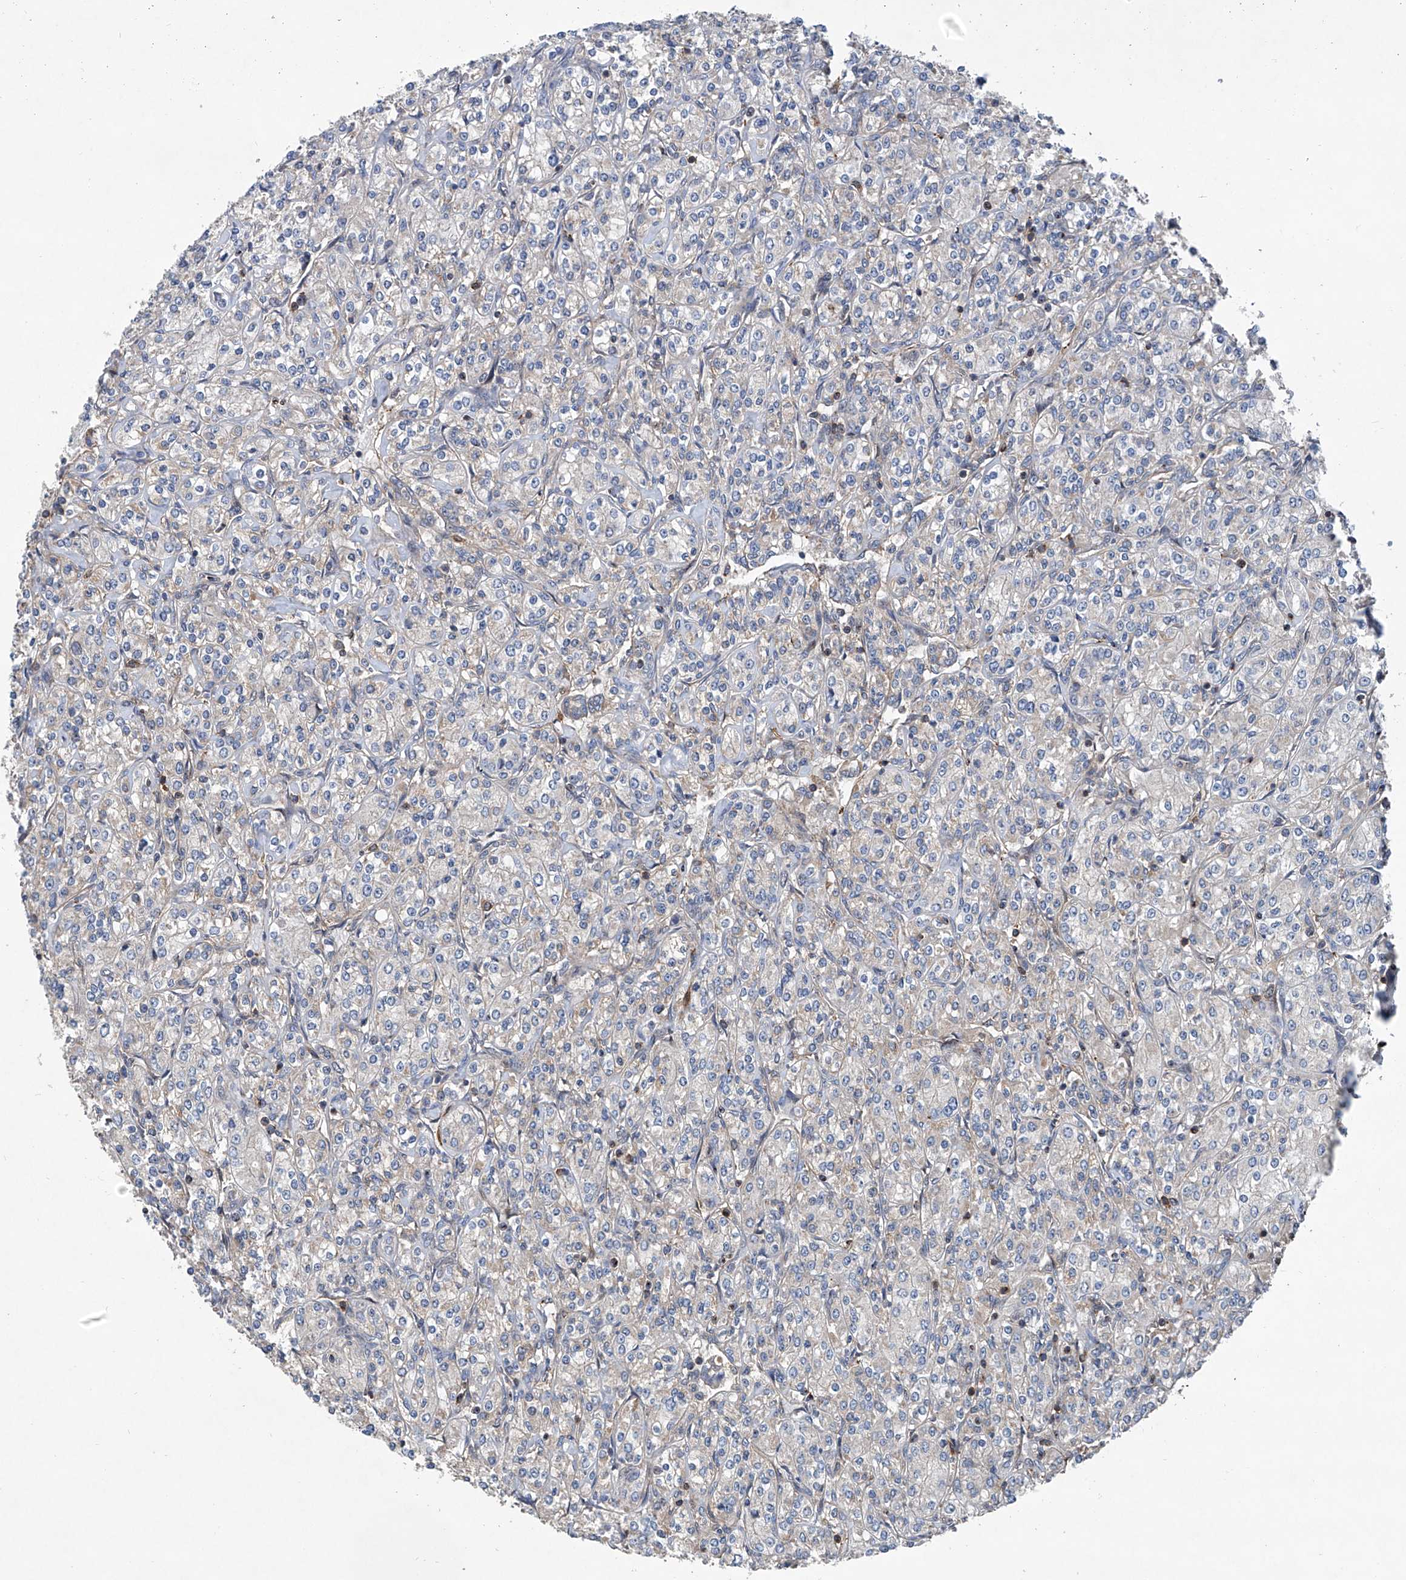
{"staining": {"intensity": "negative", "quantity": "none", "location": "none"}, "tissue": "renal cancer", "cell_type": "Tumor cells", "image_type": "cancer", "snomed": [{"axis": "morphology", "description": "Adenocarcinoma, NOS"}, {"axis": "topography", "description": "Kidney"}], "caption": "An immunohistochemistry micrograph of renal cancer is shown. There is no staining in tumor cells of renal cancer. The staining is performed using DAB brown chromogen with nuclei counter-stained in using hematoxylin.", "gene": "NT5C3A", "patient": {"sex": "male", "age": 77}}